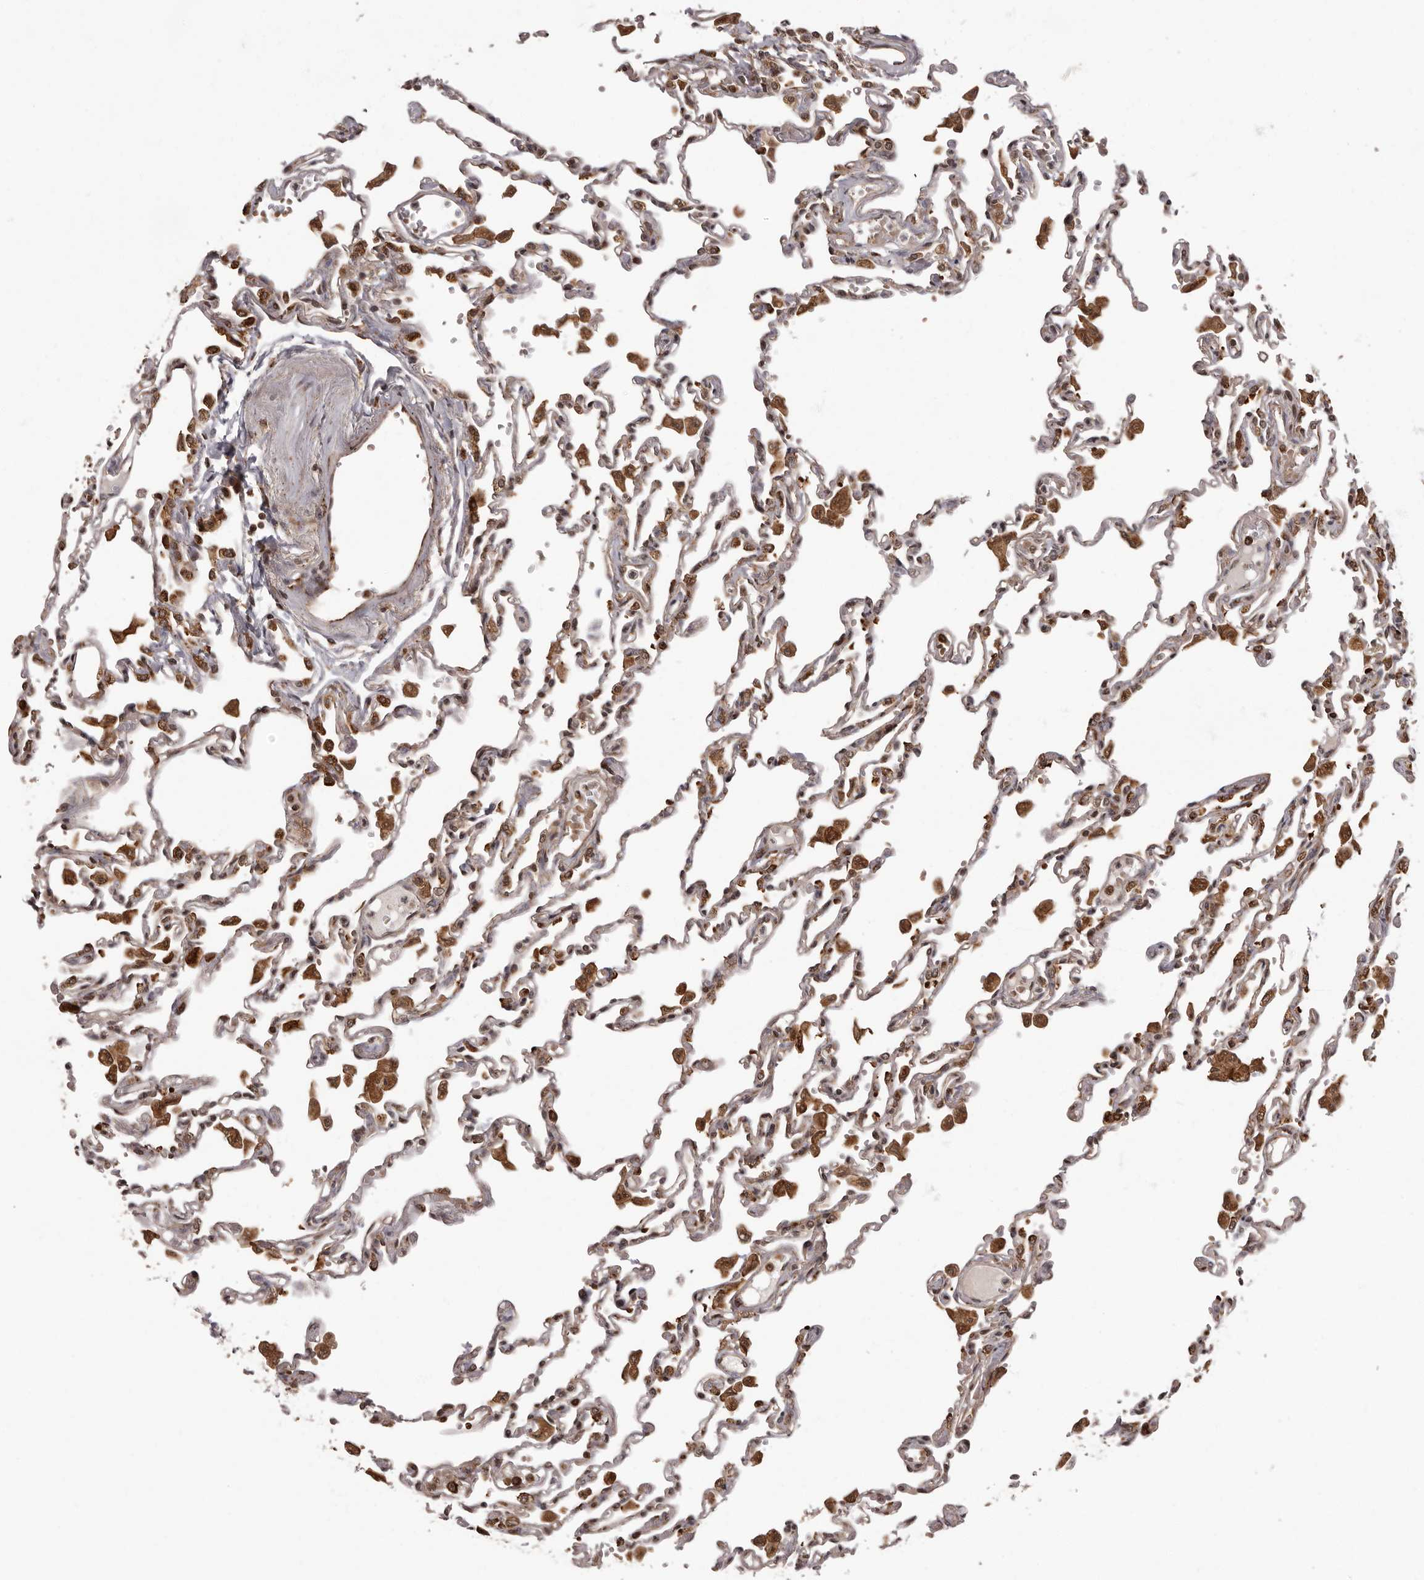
{"staining": {"intensity": "moderate", "quantity": "25%-75%", "location": "cytoplasmic/membranous"}, "tissue": "lung", "cell_type": "Alveolar cells", "image_type": "normal", "snomed": [{"axis": "morphology", "description": "Normal tissue, NOS"}, {"axis": "topography", "description": "Bronchus"}, {"axis": "topography", "description": "Lung"}], "caption": "Protein analysis of normal lung displays moderate cytoplasmic/membranous expression in about 25%-75% of alveolar cells. The protein is stained brown, and the nuclei are stained in blue (DAB IHC with brightfield microscopy, high magnification).", "gene": "IL32", "patient": {"sex": "female", "age": 49}}